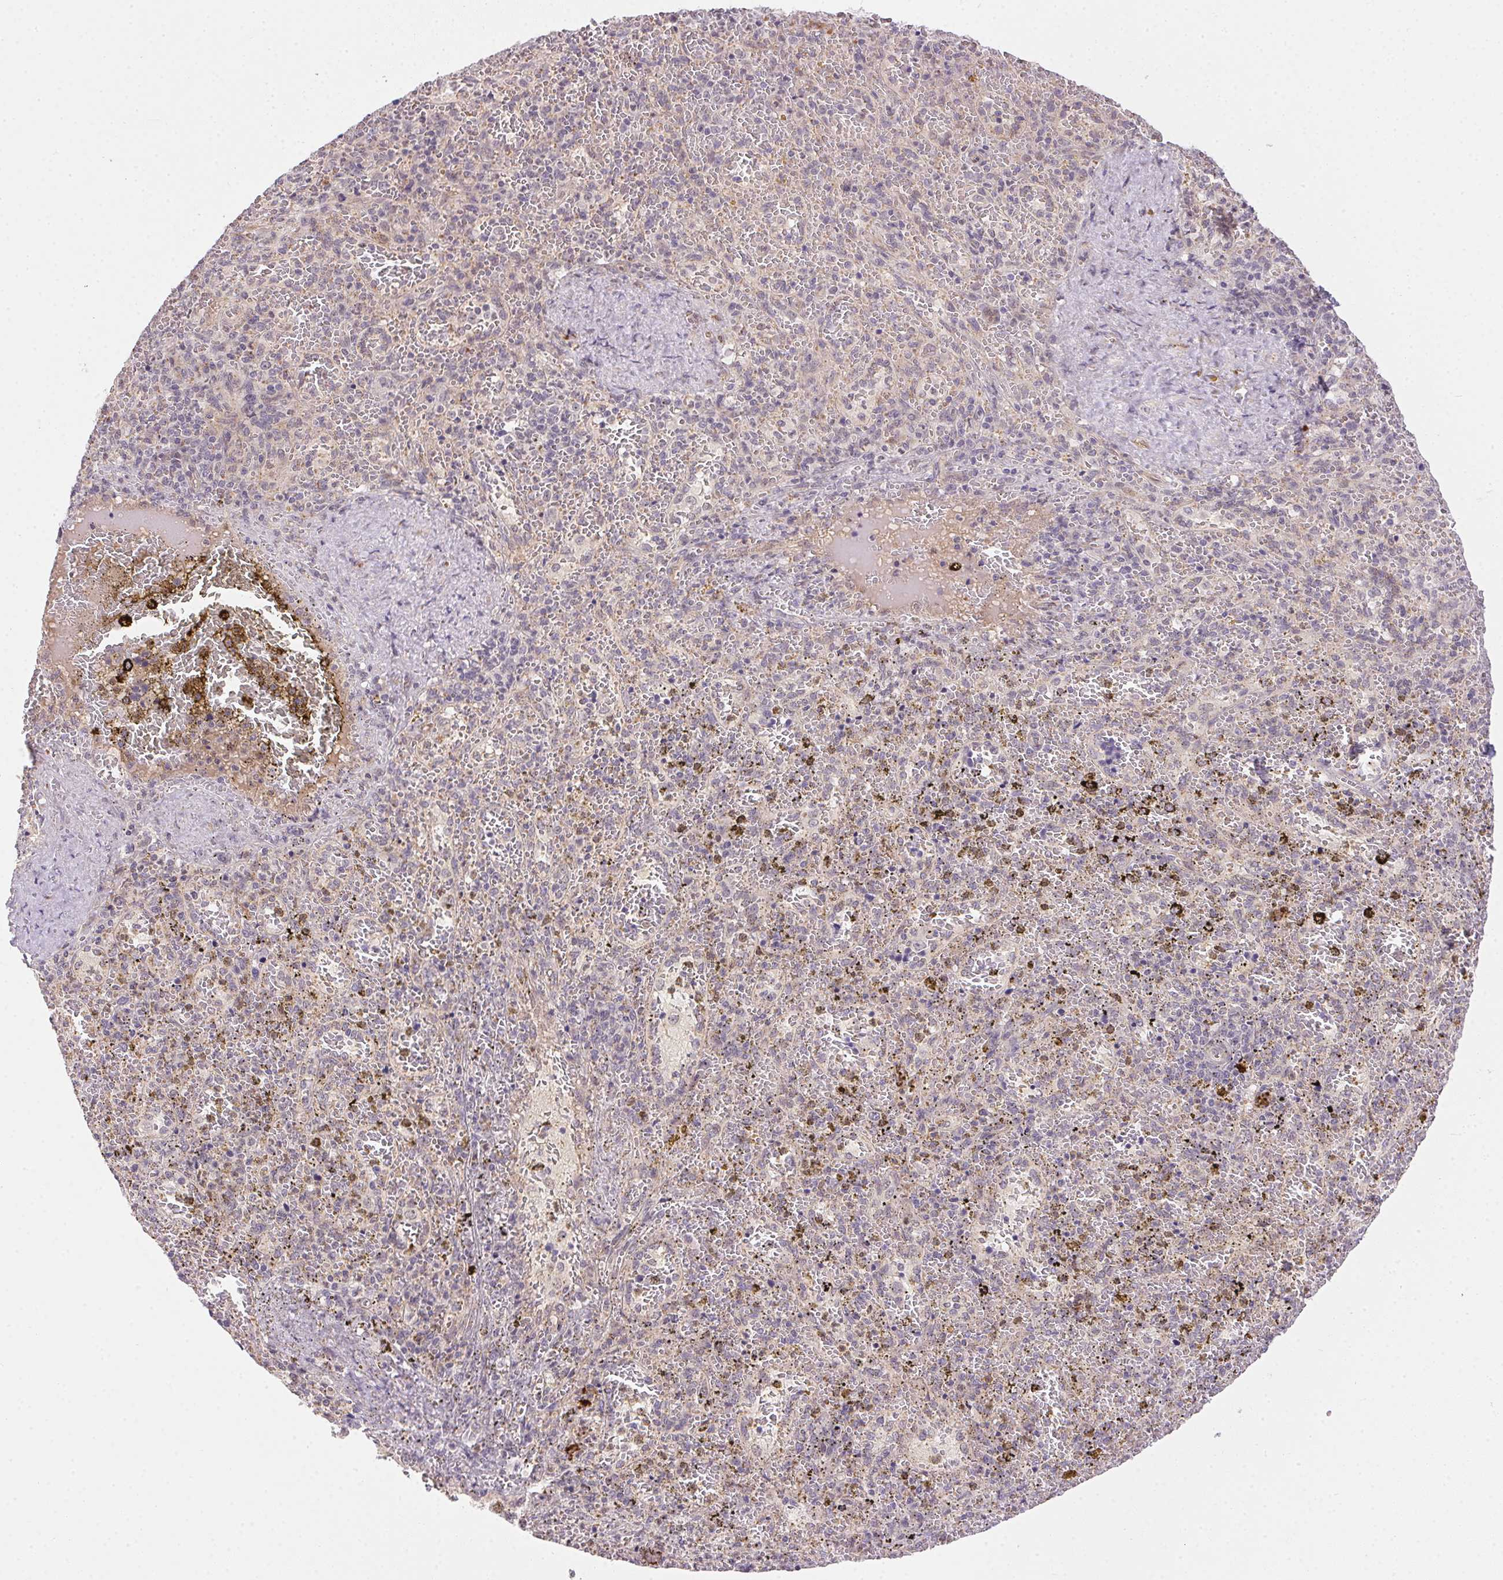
{"staining": {"intensity": "negative", "quantity": "none", "location": "none"}, "tissue": "spleen", "cell_type": "Cells in red pulp", "image_type": "normal", "snomed": [{"axis": "morphology", "description": "Normal tissue, NOS"}, {"axis": "topography", "description": "Spleen"}], "caption": "This is an immunohistochemistry (IHC) micrograph of unremarkable spleen. There is no staining in cells in red pulp.", "gene": "CFAP92", "patient": {"sex": "female", "age": 50}}